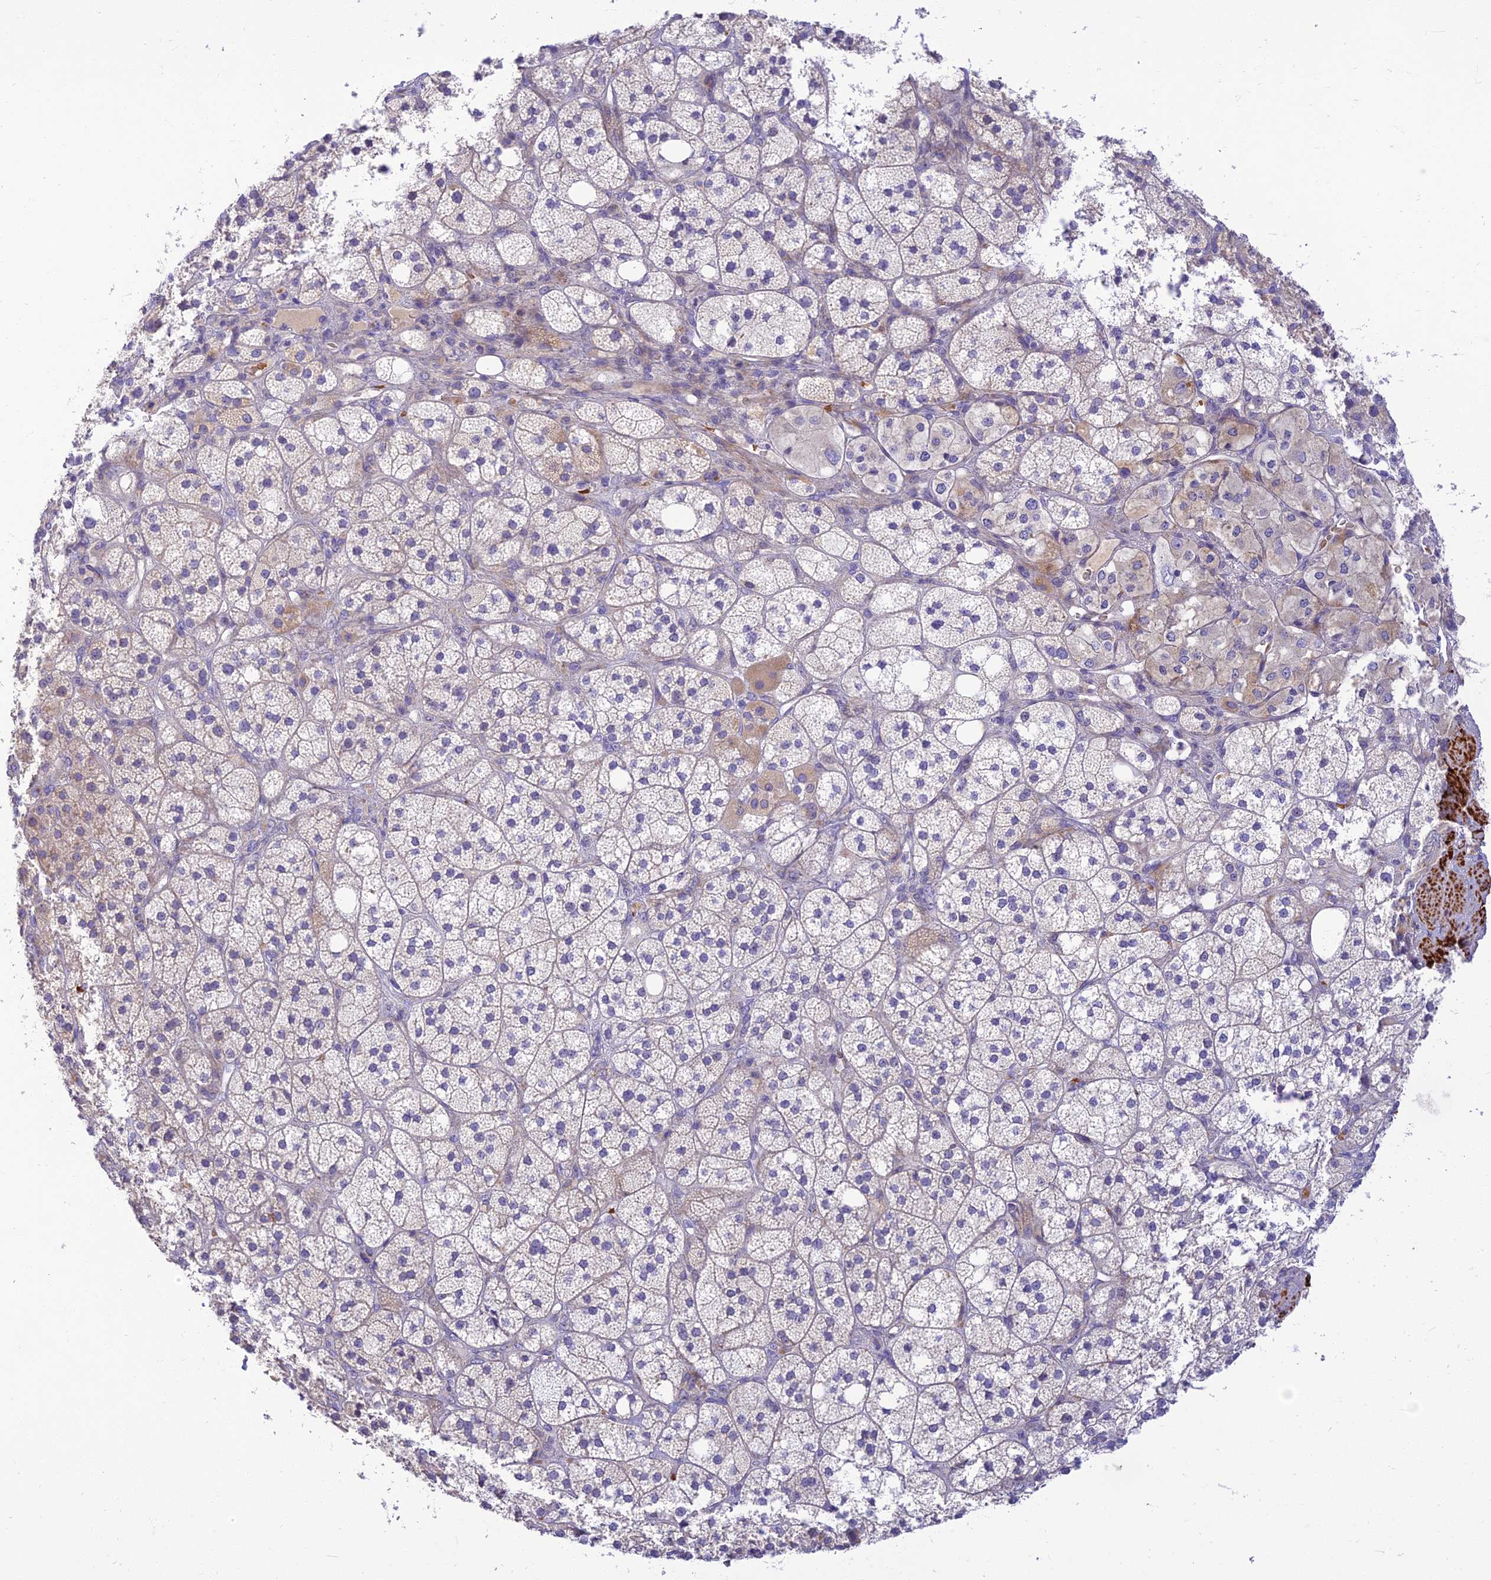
{"staining": {"intensity": "negative", "quantity": "none", "location": "none"}, "tissue": "adrenal gland", "cell_type": "Glandular cells", "image_type": "normal", "snomed": [{"axis": "morphology", "description": "Normal tissue, NOS"}, {"axis": "topography", "description": "Adrenal gland"}], "caption": "Protein analysis of benign adrenal gland reveals no significant expression in glandular cells. (IHC, brightfield microscopy, high magnification).", "gene": "CLIP4", "patient": {"sex": "male", "age": 61}}